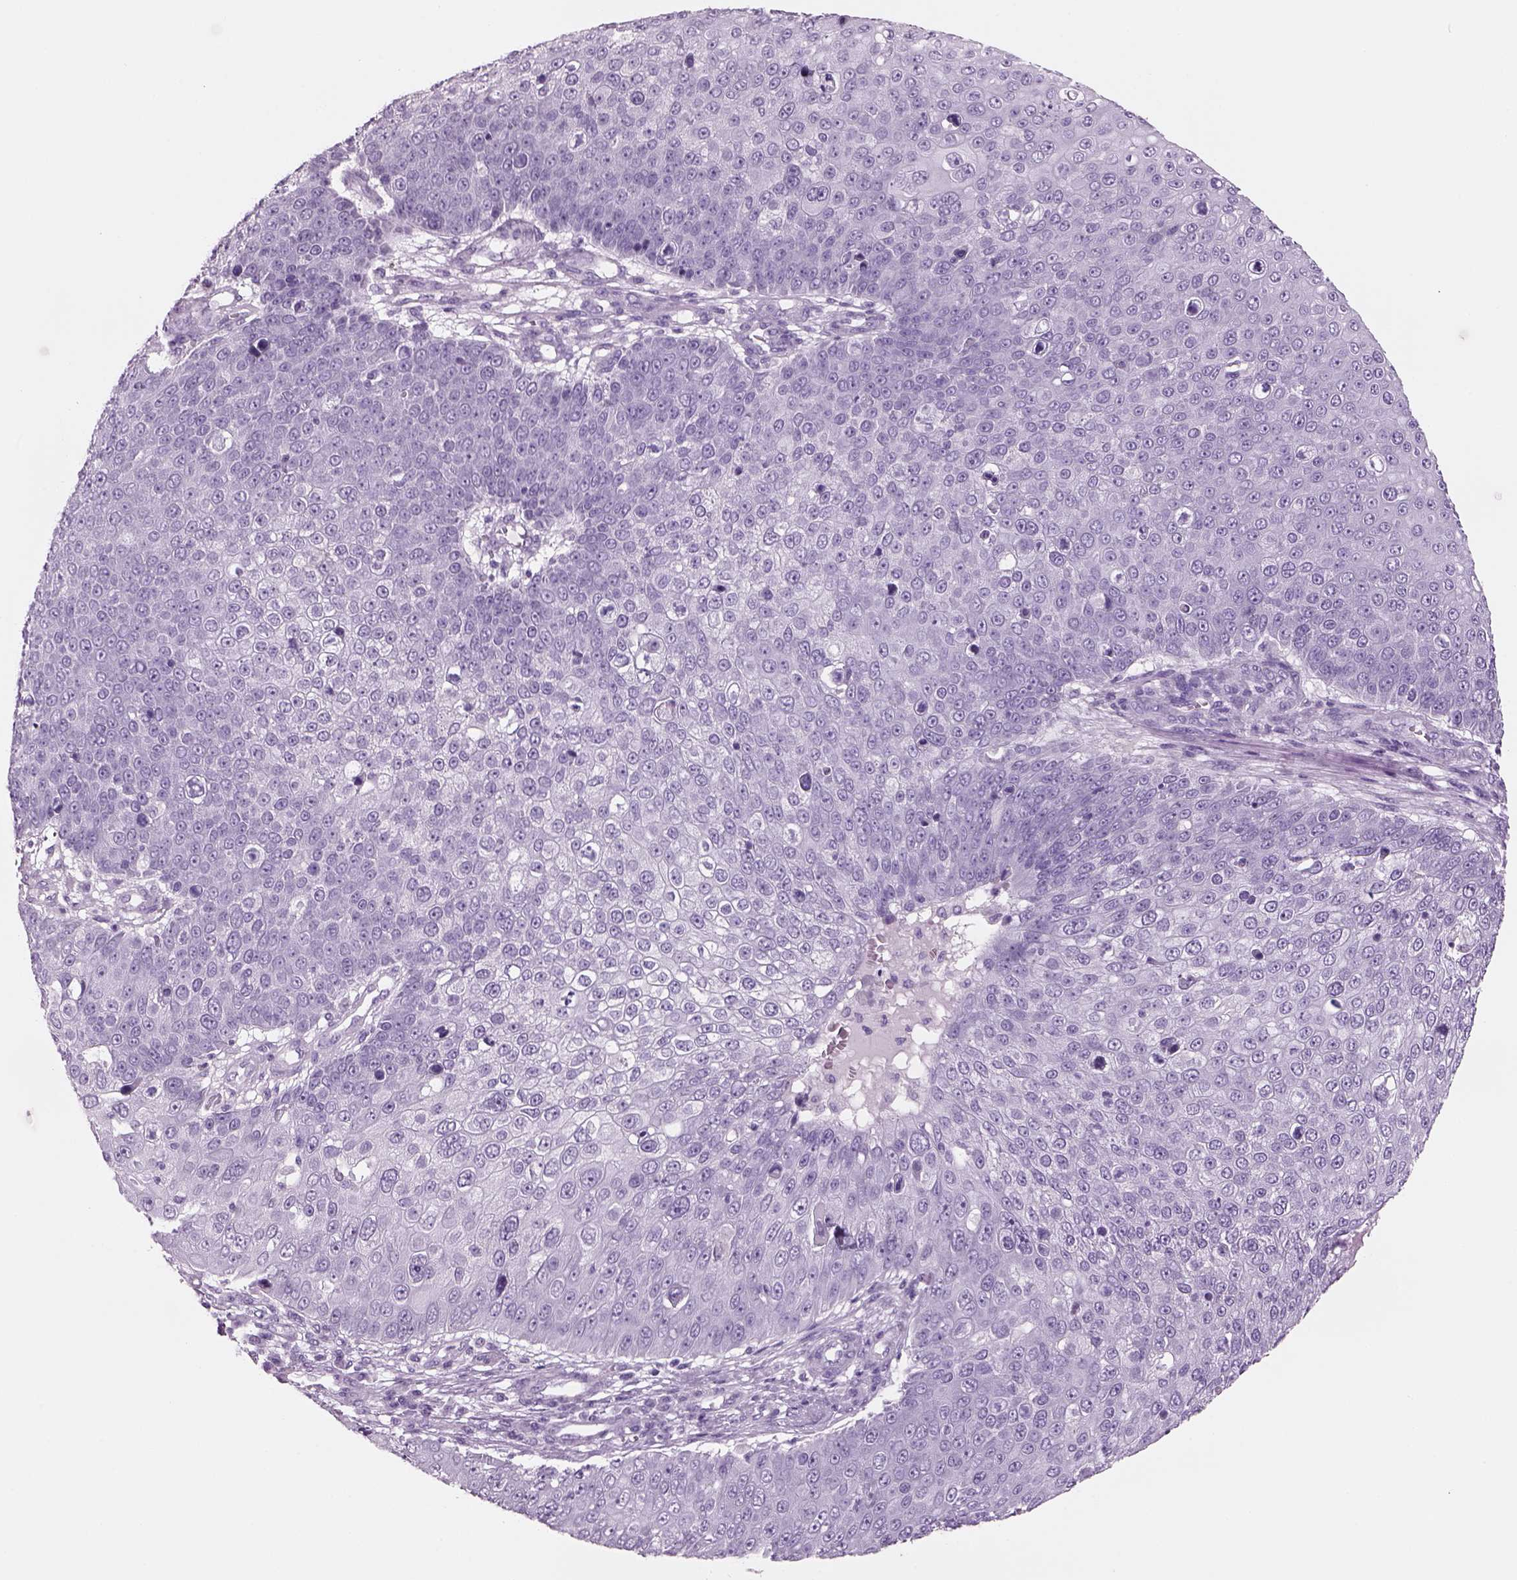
{"staining": {"intensity": "negative", "quantity": "none", "location": "none"}, "tissue": "skin cancer", "cell_type": "Tumor cells", "image_type": "cancer", "snomed": [{"axis": "morphology", "description": "Squamous cell carcinoma, NOS"}, {"axis": "topography", "description": "Skin"}], "caption": "High magnification brightfield microscopy of skin cancer stained with DAB (3,3'-diaminobenzidine) (brown) and counterstained with hematoxylin (blue): tumor cells show no significant staining.", "gene": "RHO", "patient": {"sex": "male", "age": 71}}